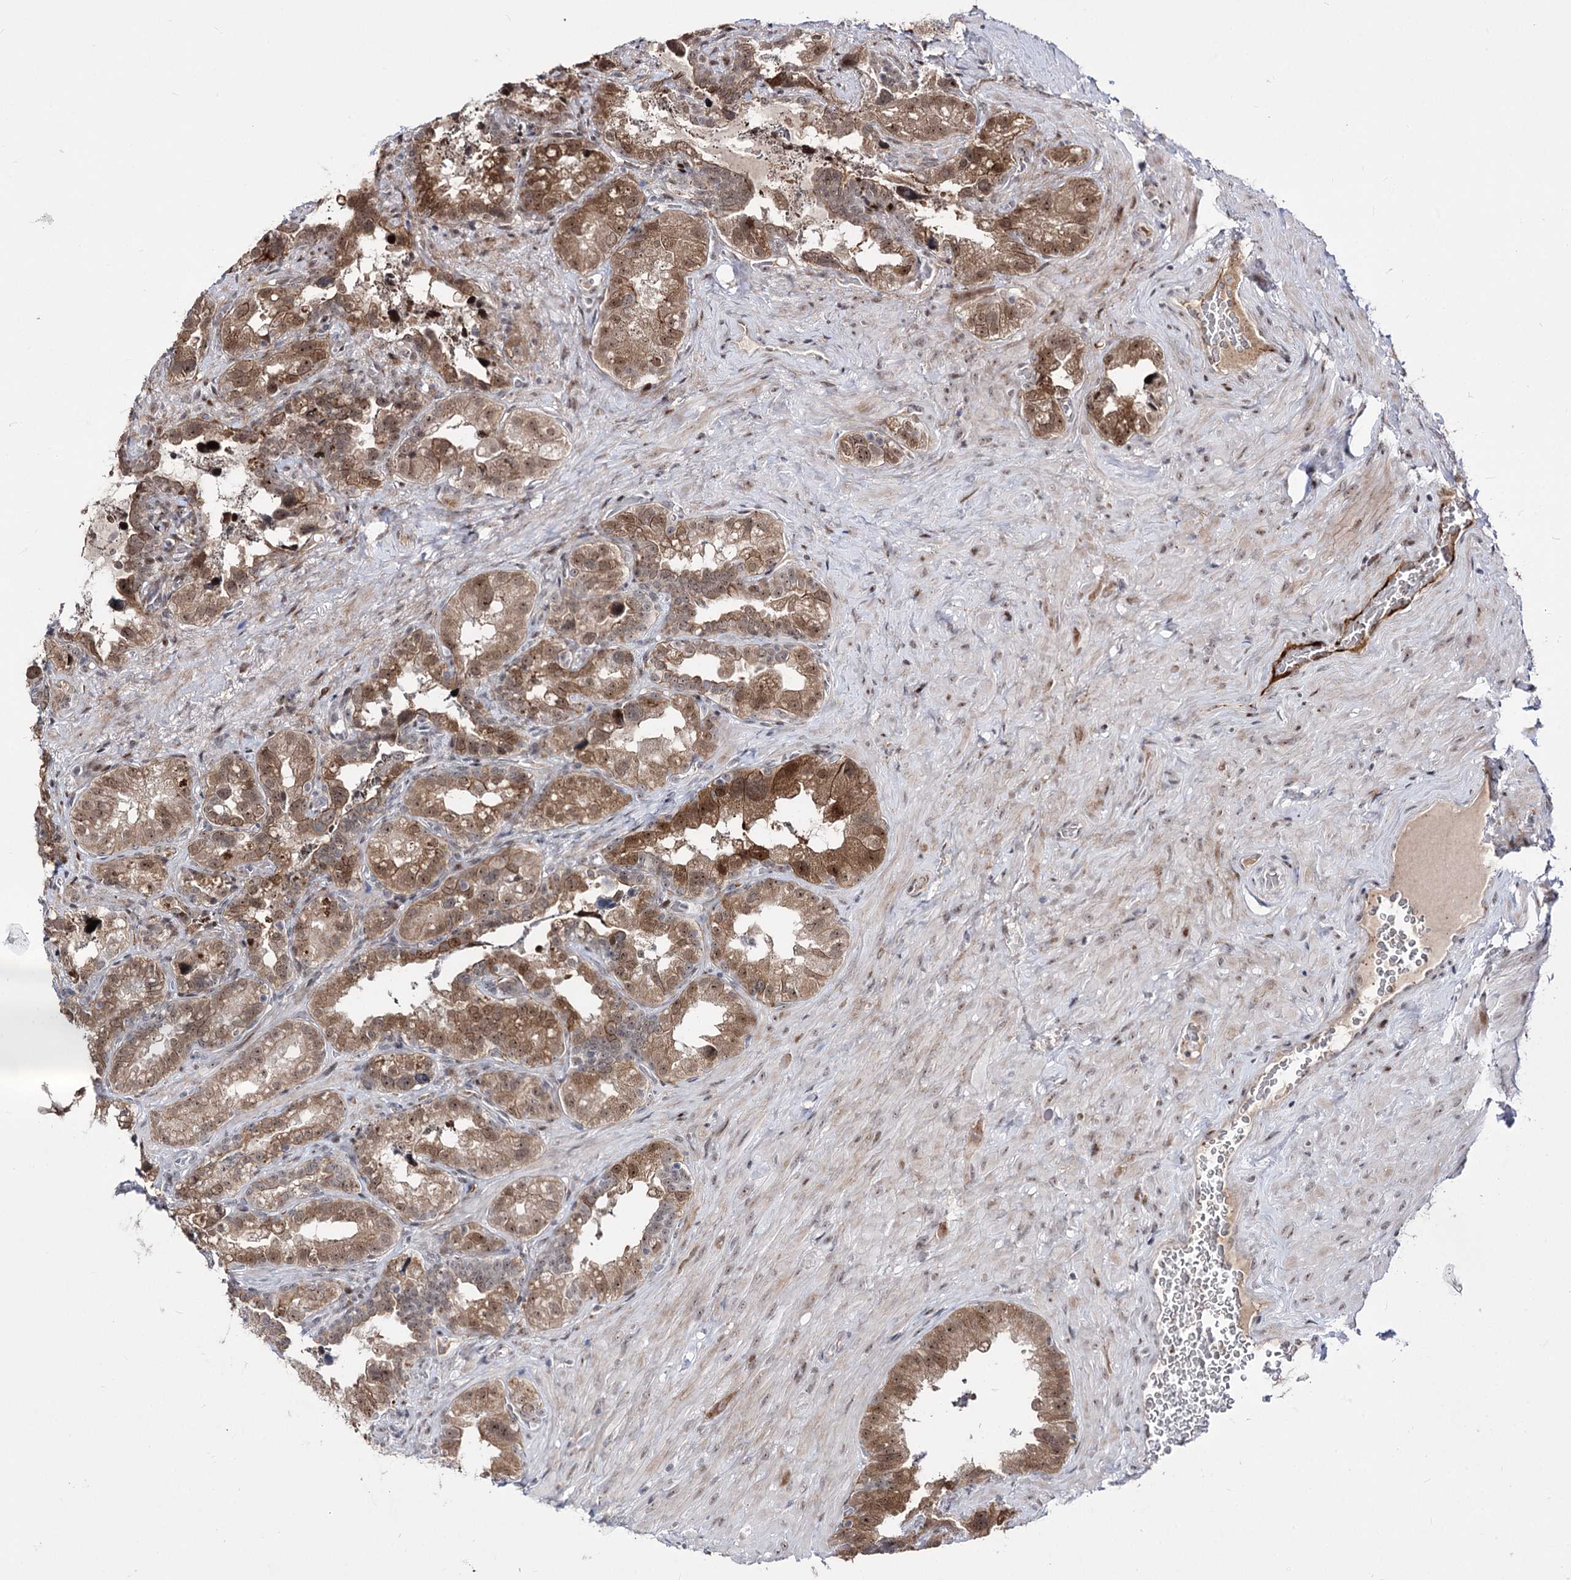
{"staining": {"intensity": "moderate", "quantity": ">75%", "location": "cytoplasmic/membranous,nuclear"}, "tissue": "seminal vesicle", "cell_type": "Glandular cells", "image_type": "normal", "snomed": [{"axis": "morphology", "description": "Normal tissue, NOS"}, {"axis": "topography", "description": "Seminal veicle"}, {"axis": "topography", "description": "Peripheral nerve tissue"}], "caption": "Brown immunohistochemical staining in benign seminal vesicle shows moderate cytoplasmic/membranous,nuclear expression in about >75% of glandular cells. The staining was performed using DAB, with brown indicating positive protein expression. Nuclei are stained blue with hematoxylin.", "gene": "STOX1", "patient": {"sex": "male", "age": 67}}